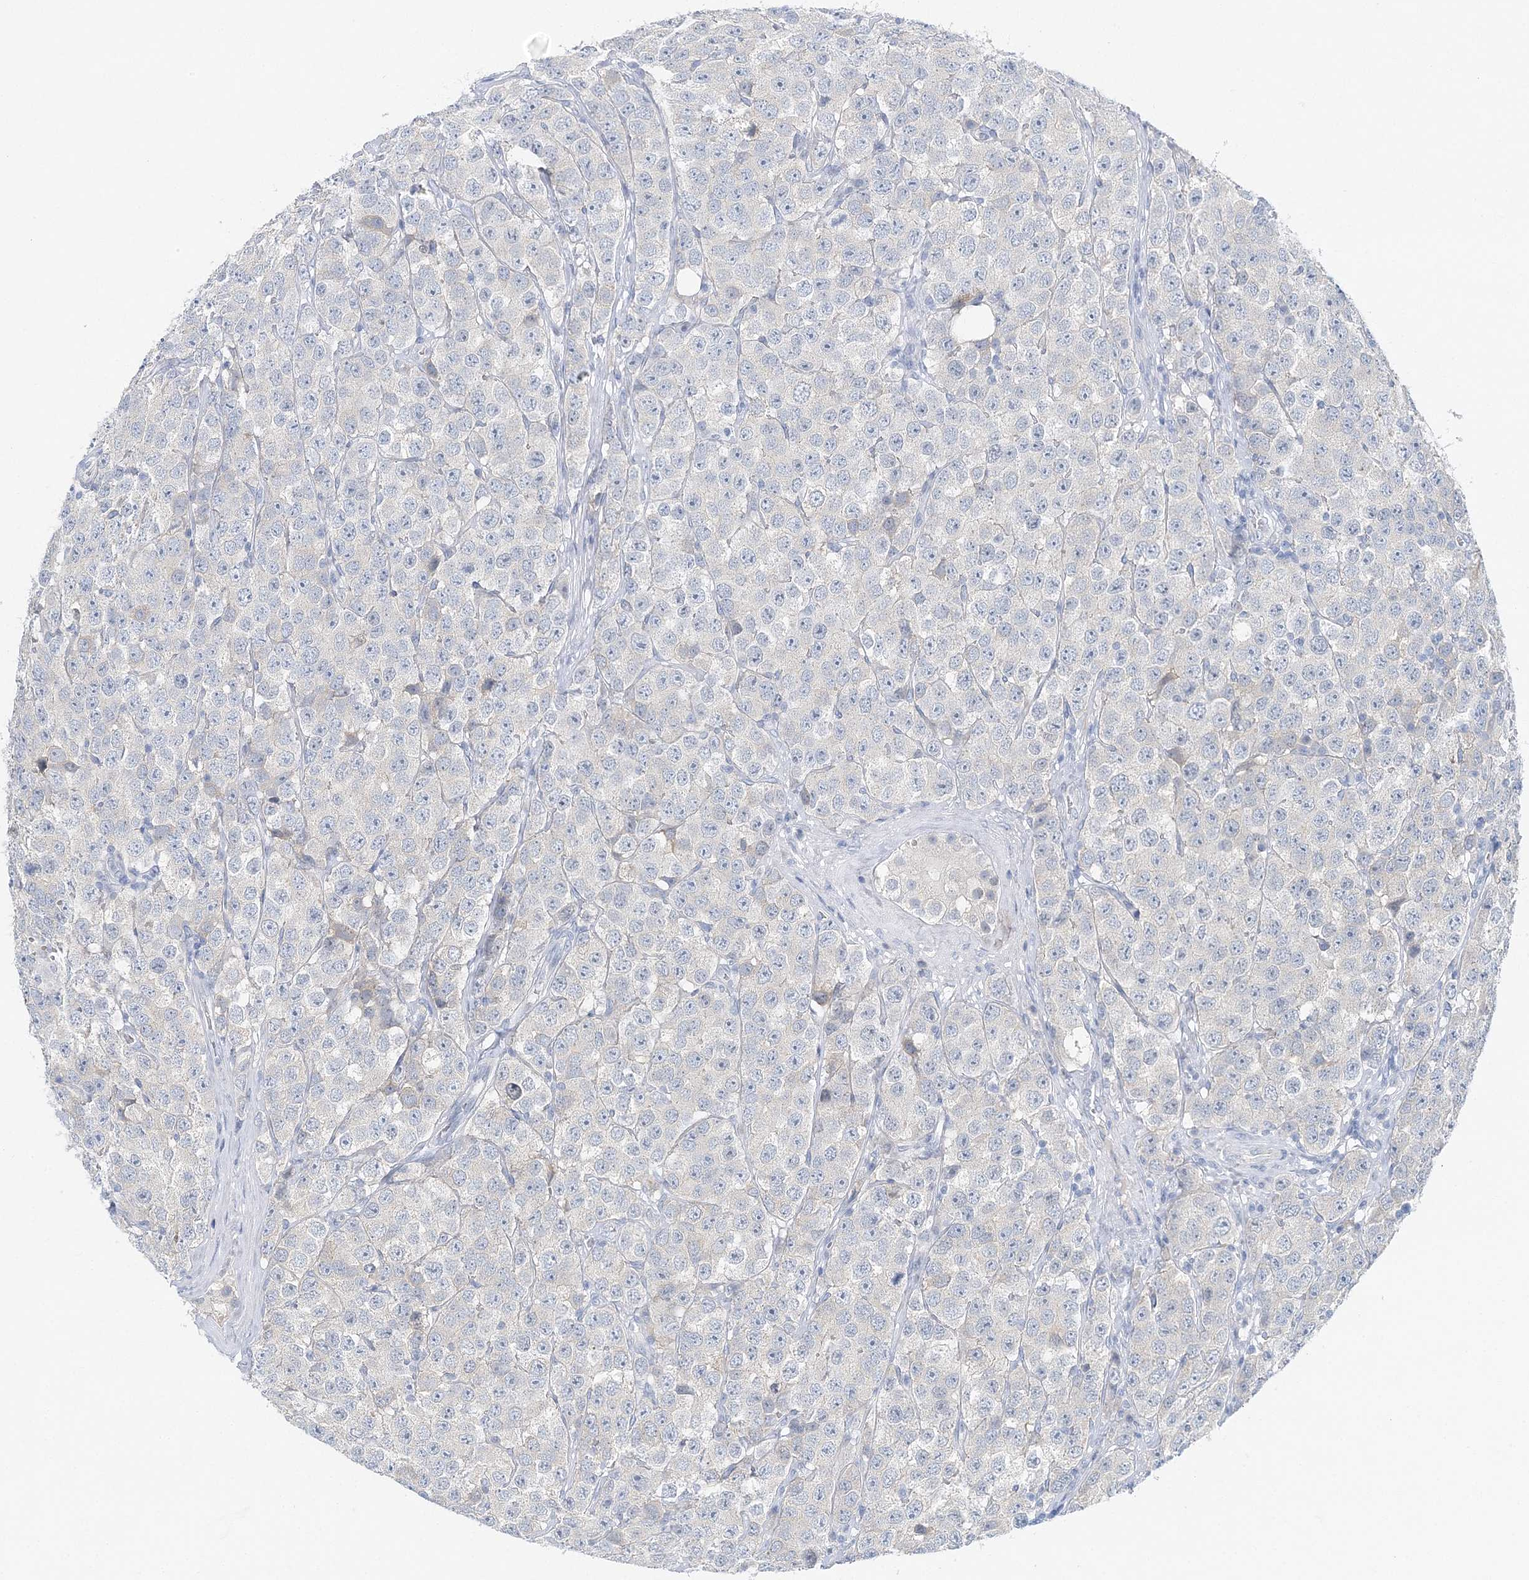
{"staining": {"intensity": "negative", "quantity": "none", "location": "none"}, "tissue": "testis cancer", "cell_type": "Tumor cells", "image_type": "cancer", "snomed": [{"axis": "morphology", "description": "Seminoma, NOS"}, {"axis": "topography", "description": "Testis"}], "caption": "Immunohistochemistry micrograph of testis seminoma stained for a protein (brown), which reveals no staining in tumor cells. The staining is performed using DAB (3,3'-diaminobenzidine) brown chromogen with nuclei counter-stained in using hematoxylin.", "gene": "VILL", "patient": {"sex": "male", "age": 28}}